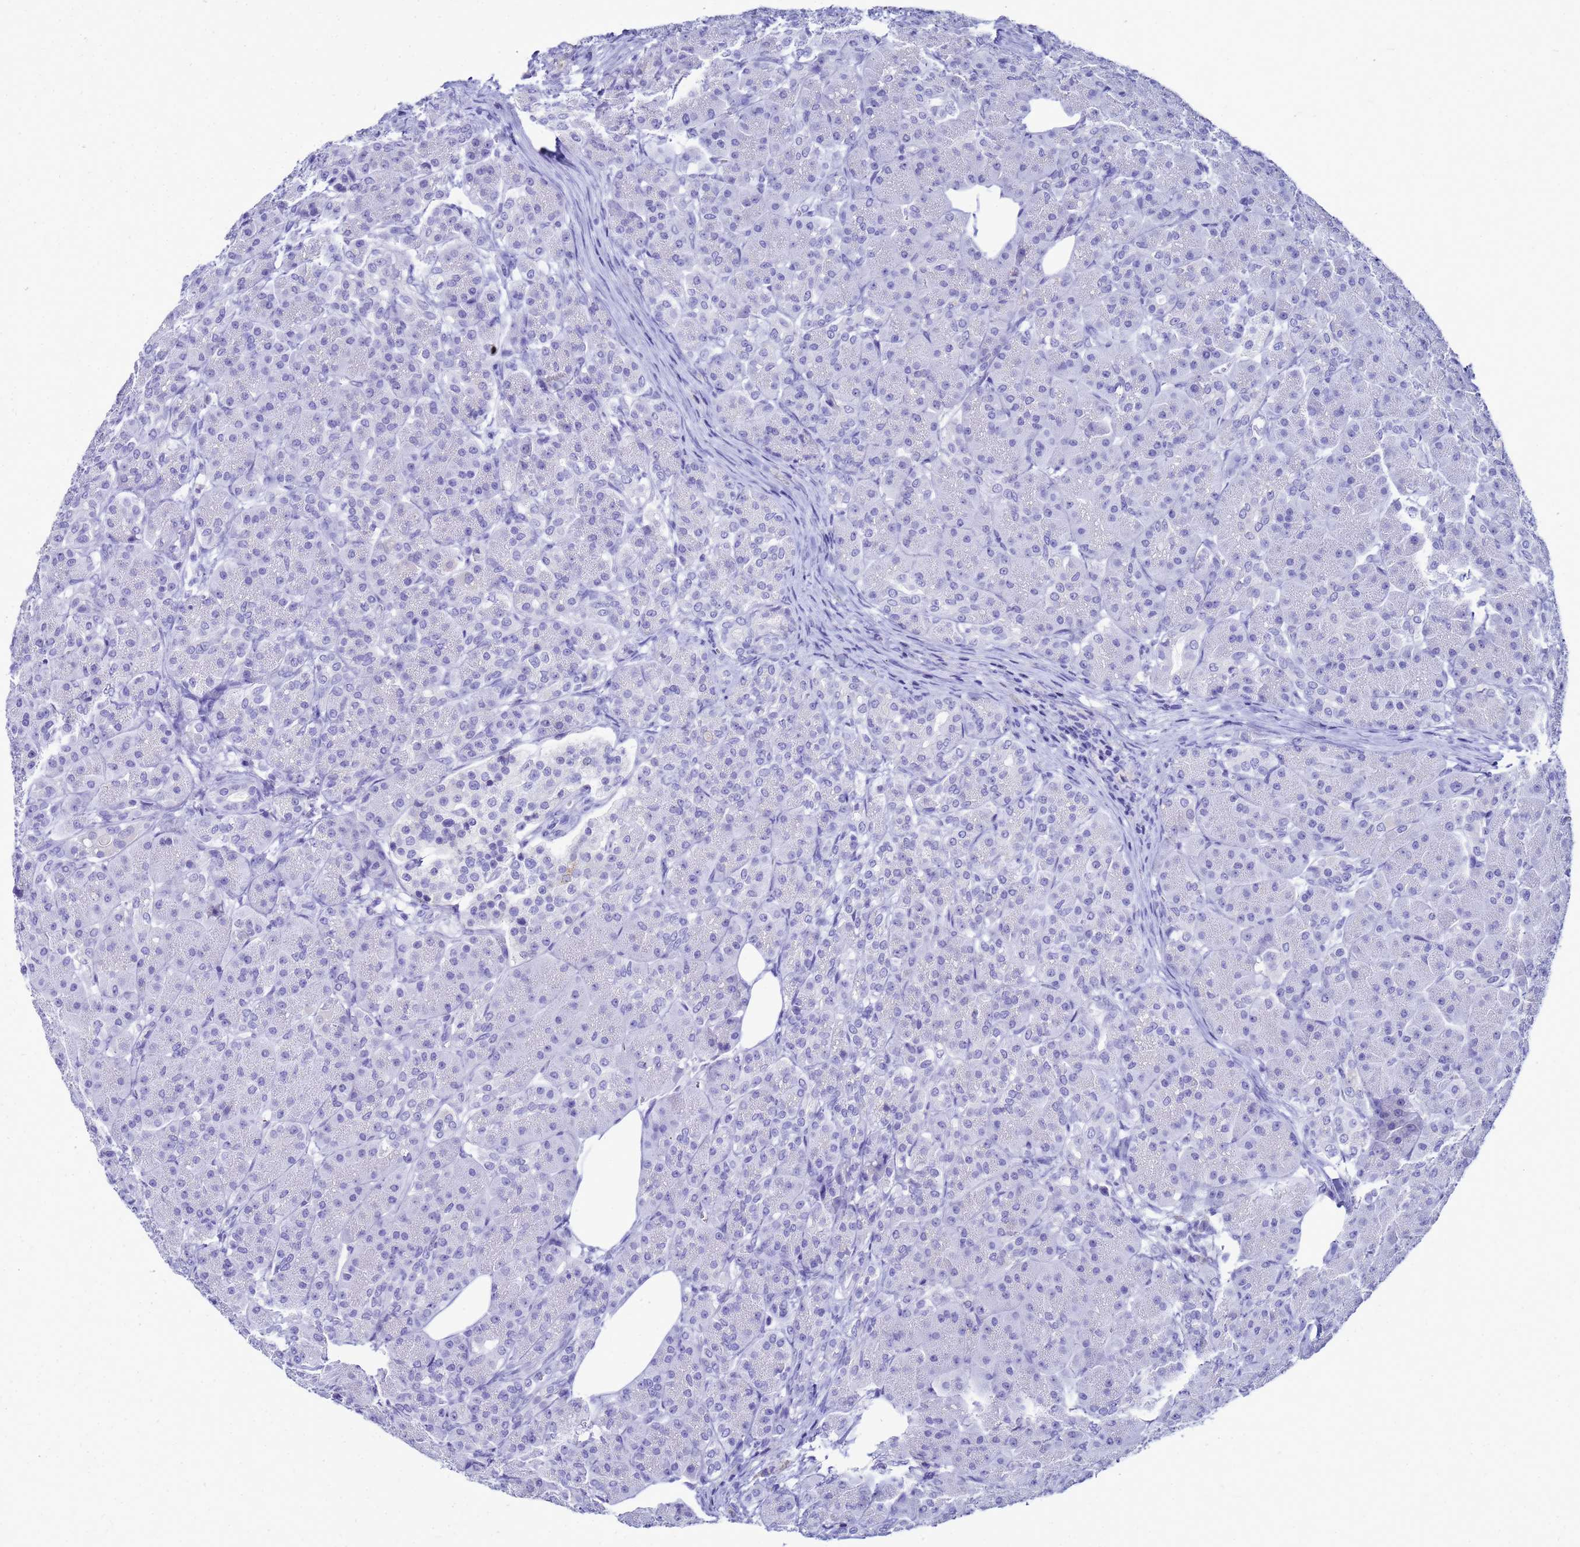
{"staining": {"intensity": "negative", "quantity": "none", "location": "none"}, "tissue": "pancreas", "cell_type": "Exocrine glandular cells", "image_type": "normal", "snomed": [{"axis": "morphology", "description": "Normal tissue, NOS"}, {"axis": "topography", "description": "Pancreas"}], "caption": "This is a image of immunohistochemistry staining of normal pancreas, which shows no positivity in exocrine glandular cells.", "gene": "CKB", "patient": {"sex": "male", "age": 63}}